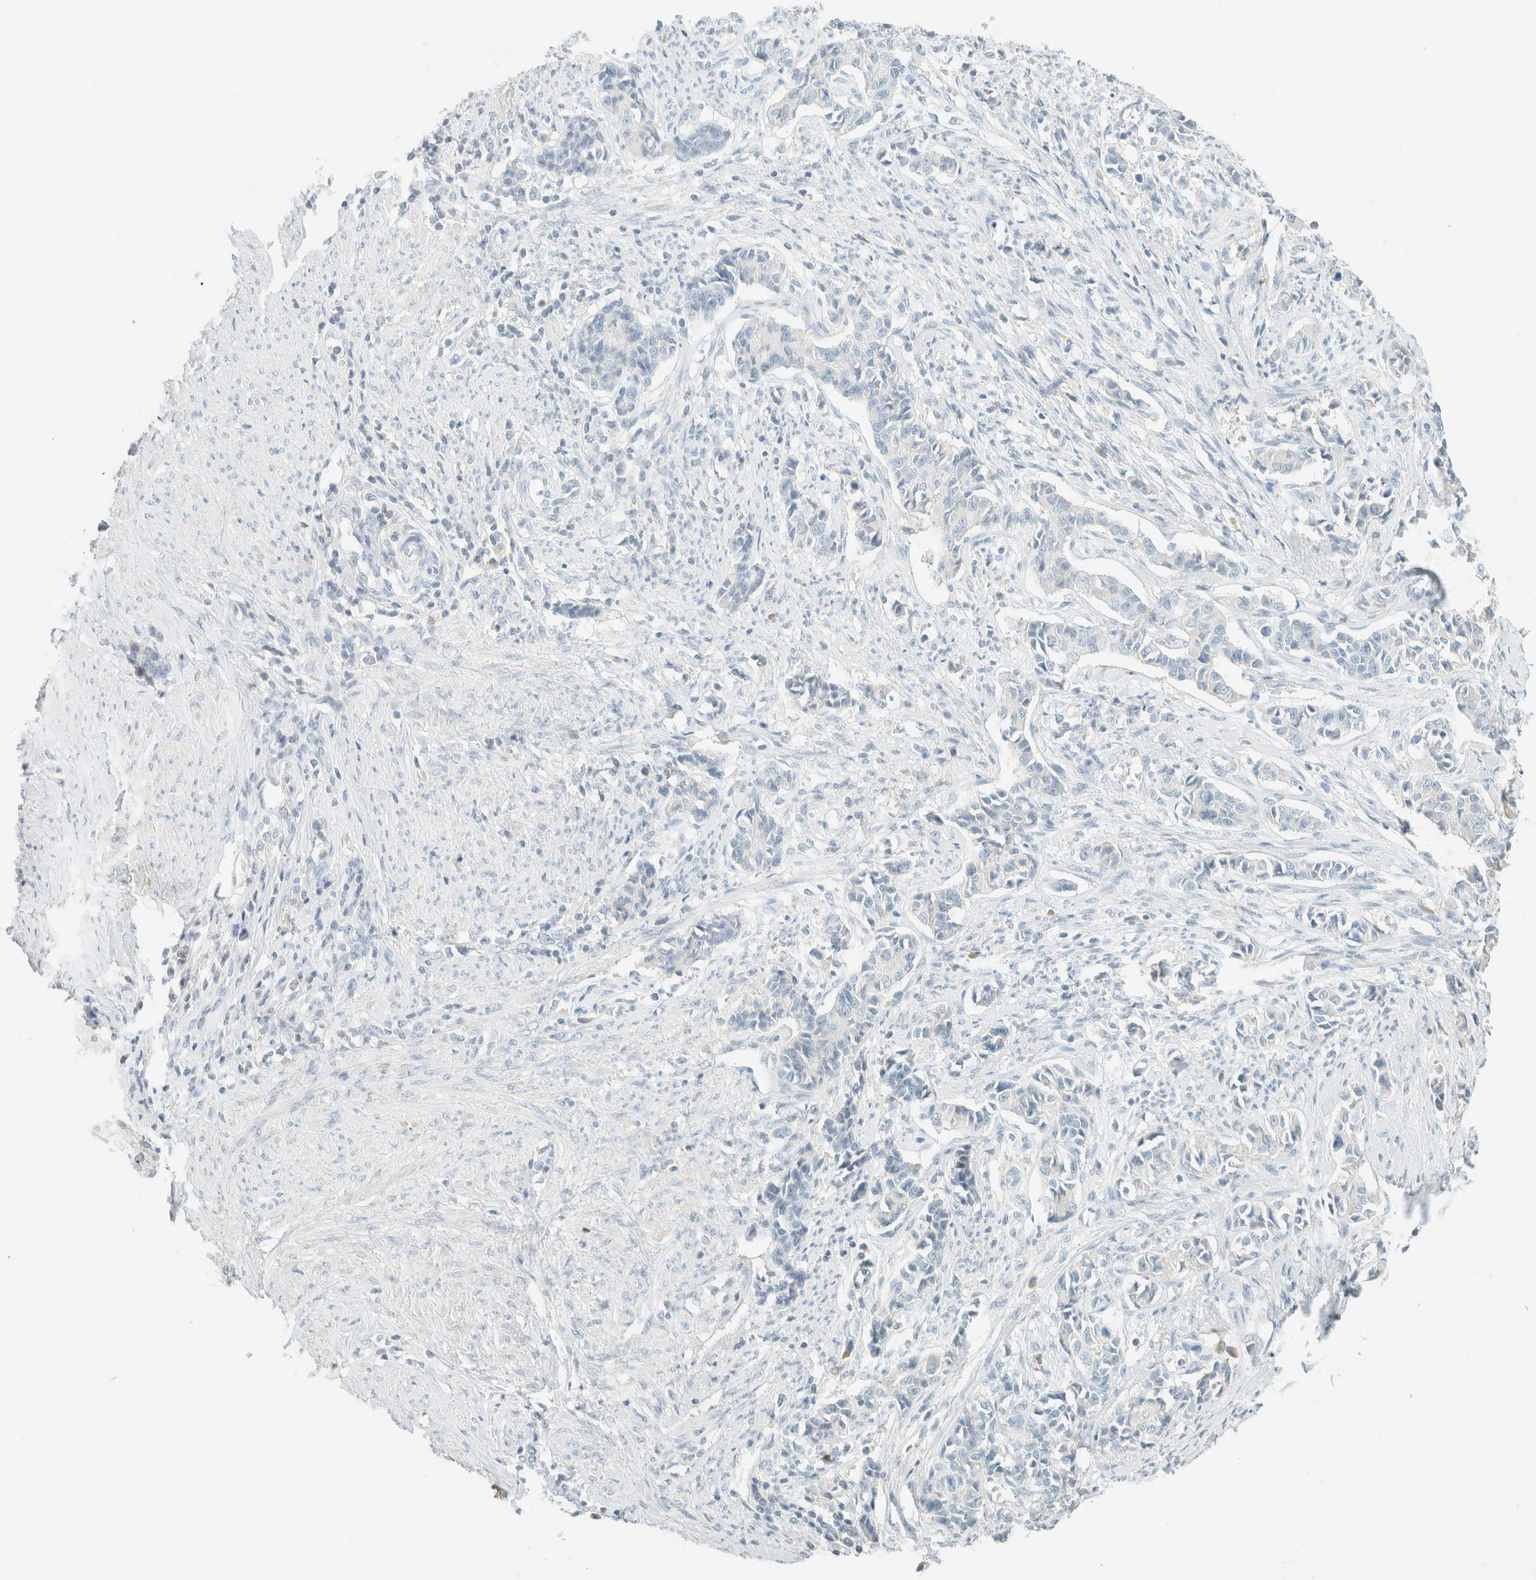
{"staining": {"intensity": "negative", "quantity": "none", "location": "none"}, "tissue": "cervical cancer", "cell_type": "Tumor cells", "image_type": "cancer", "snomed": [{"axis": "morphology", "description": "Normal tissue, NOS"}, {"axis": "morphology", "description": "Squamous cell carcinoma, NOS"}, {"axis": "topography", "description": "Cervix"}], "caption": "There is no significant expression in tumor cells of squamous cell carcinoma (cervical). Nuclei are stained in blue.", "gene": "GPA33", "patient": {"sex": "female", "age": 35}}